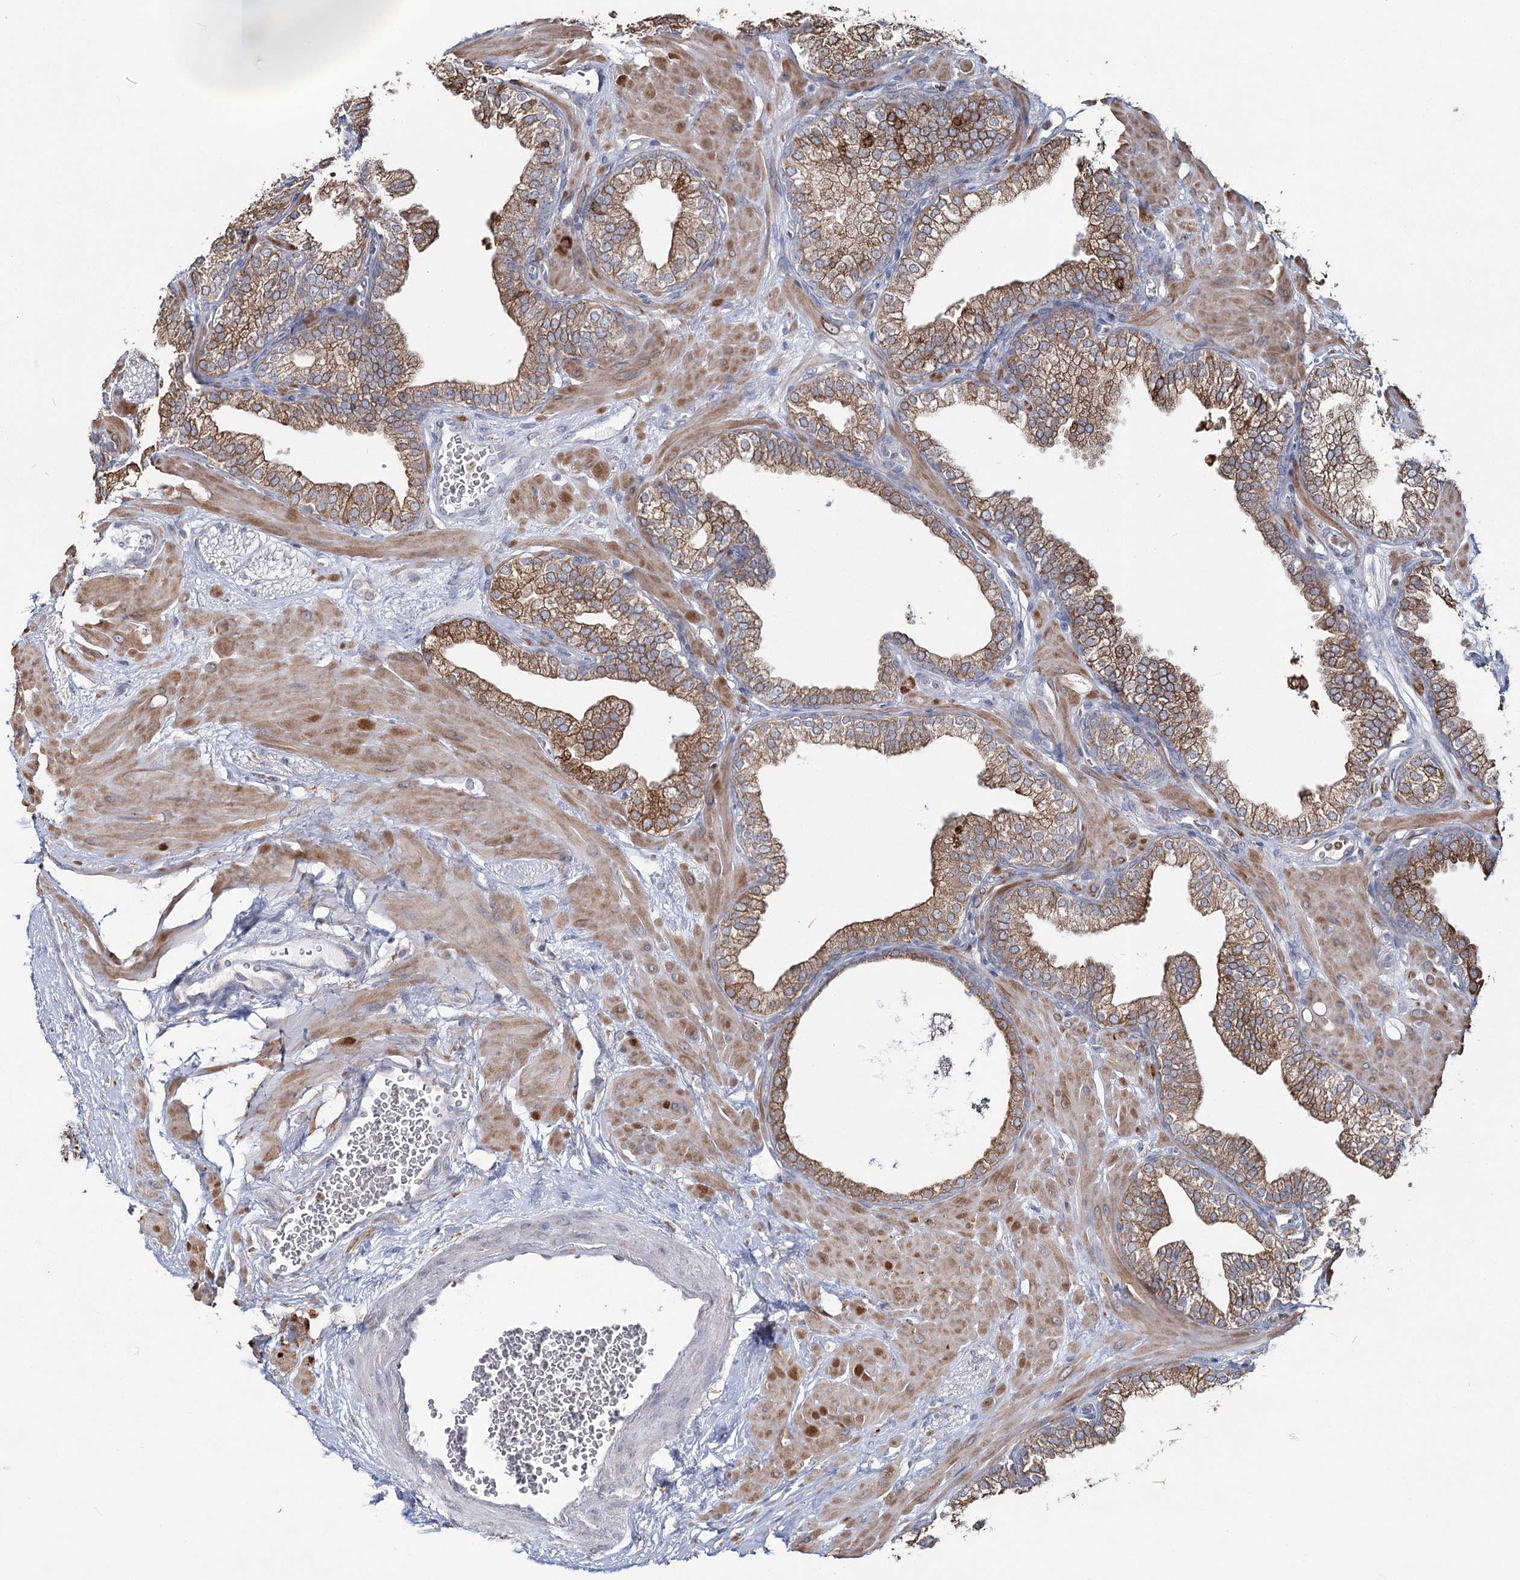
{"staining": {"intensity": "moderate", "quantity": ">75%", "location": "cytoplasmic/membranous"}, "tissue": "prostate", "cell_type": "Glandular cells", "image_type": "normal", "snomed": [{"axis": "morphology", "description": "Normal tissue, NOS"}, {"axis": "morphology", "description": "Urothelial carcinoma, Low grade"}, {"axis": "topography", "description": "Urinary bladder"}, {"axis": "topography", "description": "Prostate"}], "caption": "A medium amount of moderate cytoplasmic/membranous staining is present in approximately >75% of glandular cells in unremarkable prostate. The staining was performed using DAB (3,3'-diaminobenzidine) to visualize the protein expression in brown, while the nuclei were stained in blue with hematoxylin (Magnification: 20x).", "gene": "ZCCHC9", "patient": {"sex": "male", "age": 60}}